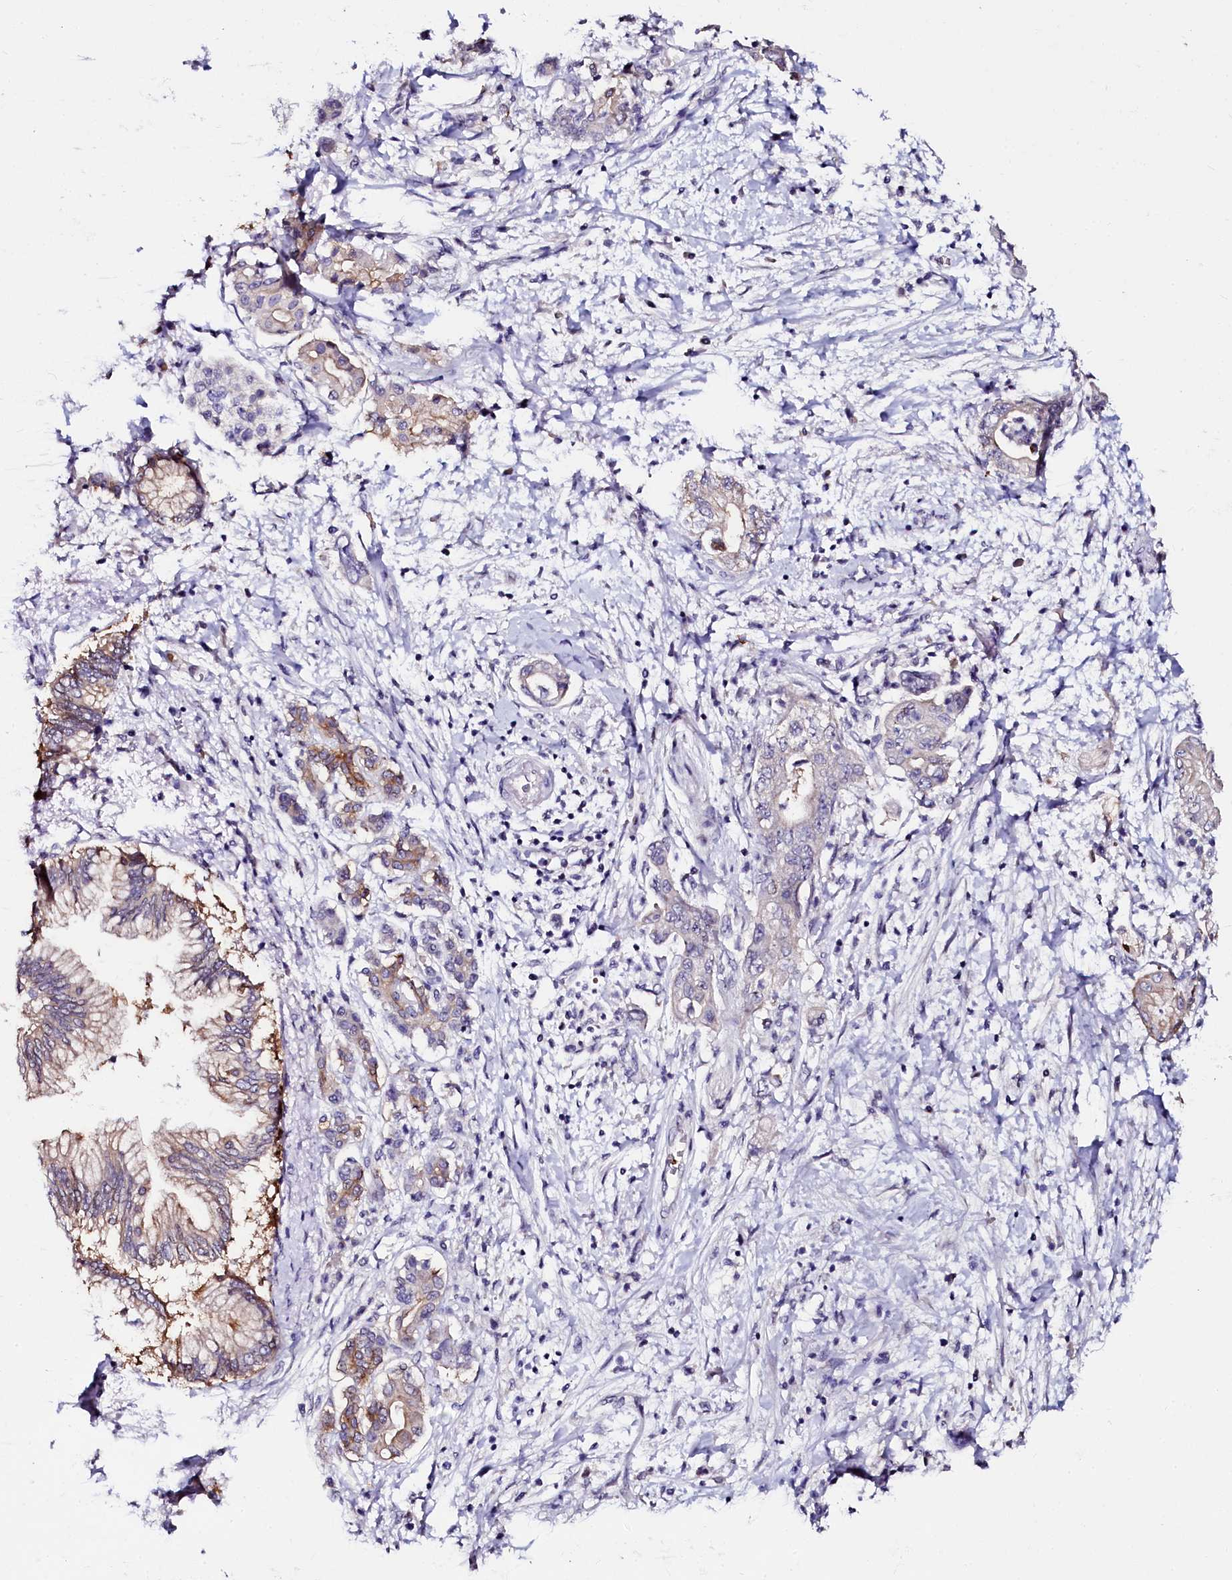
{"staining": {"intensity": "weak", "quantity": "<25%", "location": "cytoplasmic/membranous"}, "tissue": "pancreatic cancer", "cell_type": "Tumor cells", "image_type": "cancer", "snomed": [{"axis": "morphology", "description": "Adenocarcinoma, NOS"}, {"axis": "topography", "description": "Pancreas"}], "caption": "Immunohistochemistry of human pancreatic adenocarcinoma exhibits no expression in tumor cells.", "gene": "CTDSPL2", "patient": {"sex": "female", "age": 73}}